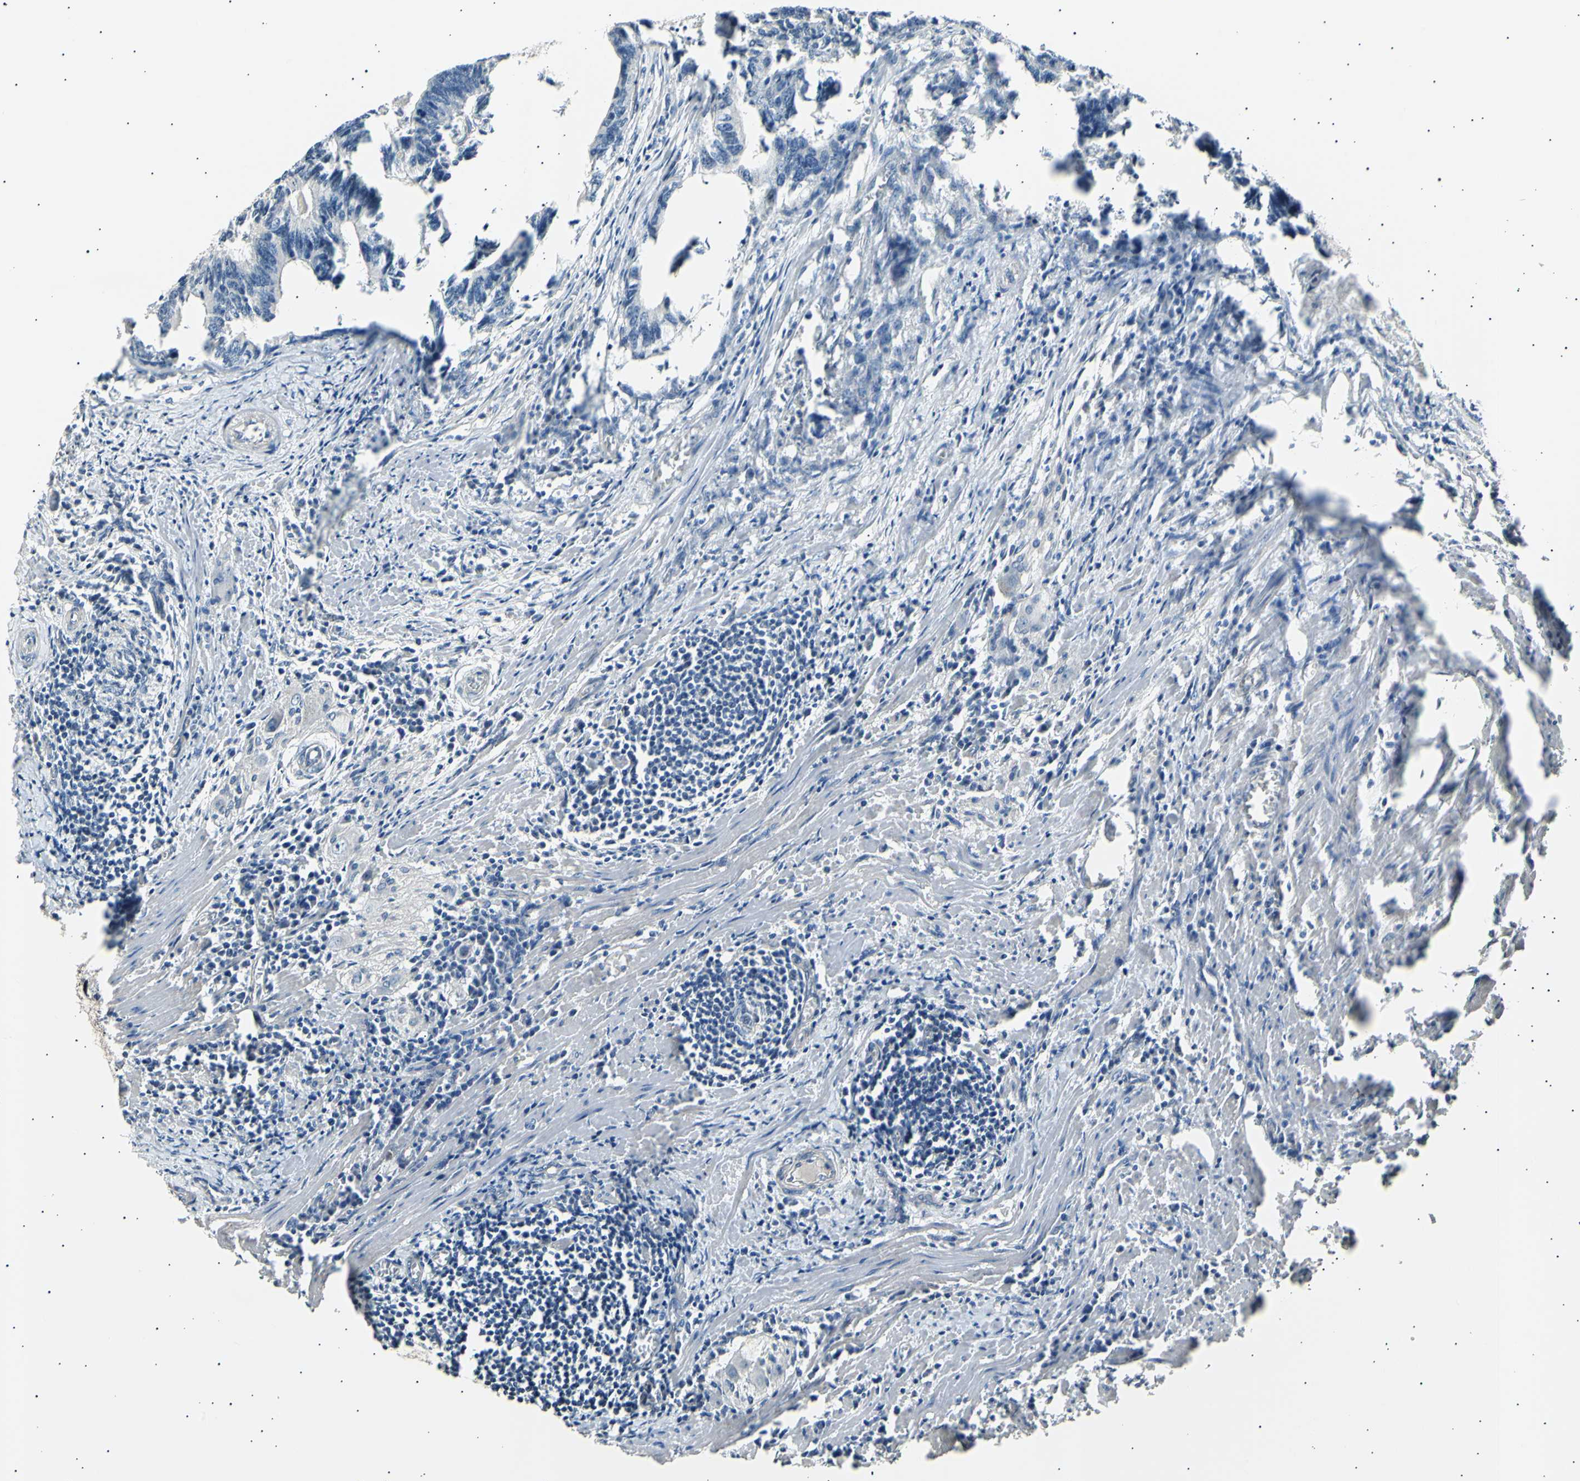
{"staining": {"intensity": "negative", "quantity": "none", "location": "none"}, "tissue": "colorectal cancer", "cell_type": "Tumor cells", "image_type": "cancer", "snomed": [{"axis": "morphology", "description": "Adenocarcinoma, NOS"}, {"axis": "topography", "description": "Colon"}], "caption": "This is a micrograph of immunohistochemistry (IHC) staining of colorectal adenocarcinoma, which shows no expression in tumor cells.", "gene": "AK1", "patient": {"sex": "male", "age": 72}}